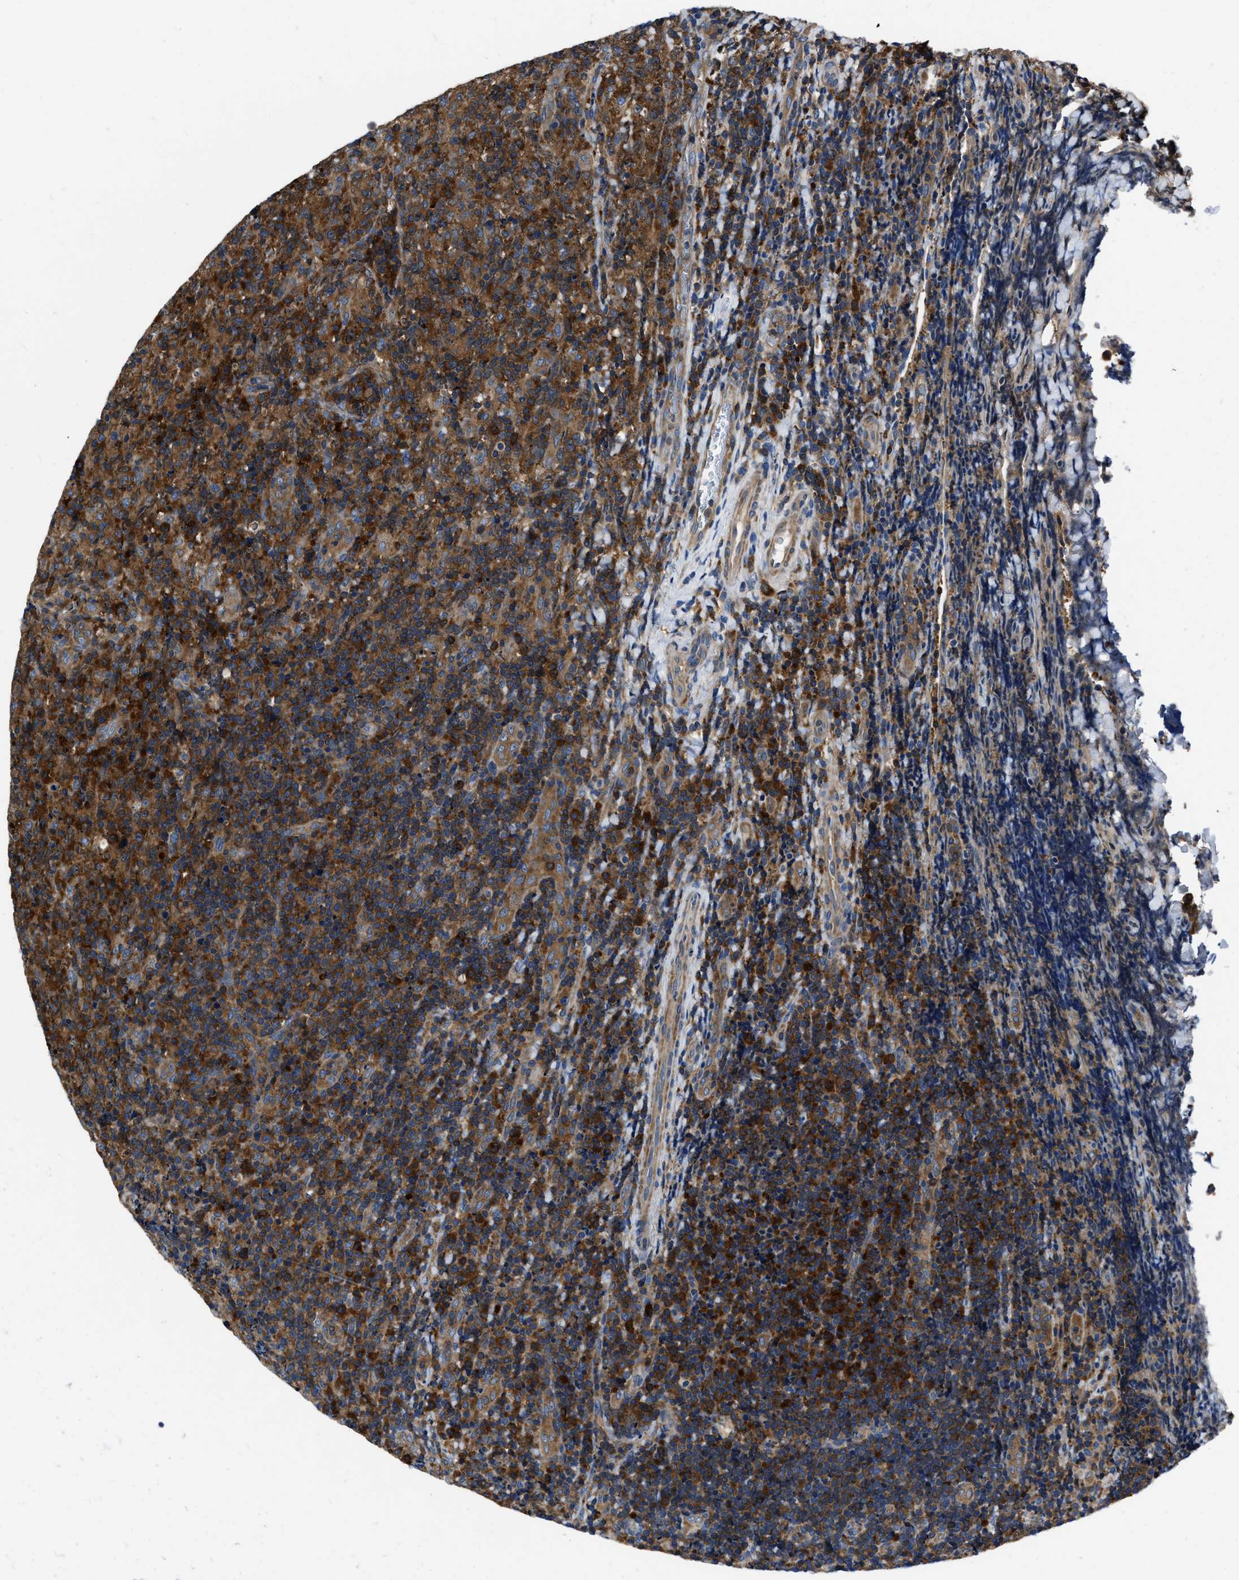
{"staining": {"intensity": "strong", "quantity": ">75%", "location": "cytoplasmic/membranous"}, "tissue": "lymphoma", "cell_type": "Tumor cells", "image_type": "cancer", "snomed": [{"axis": "morphology", "description": "Malignant lymphoma, non-Hodgkin's type, High grade"}, {"axis": "topography", "description": "Tonsil"}], "caption": "This is an image of immunohistochemistry staining of malignant lymphoma, non-Hodgkin's type (high-grade), which shows strong expression in the cytoplasmic/membranous of tumor cells.", "gene": "YARS1", "patient": {"sex": "female", "age": 36}}